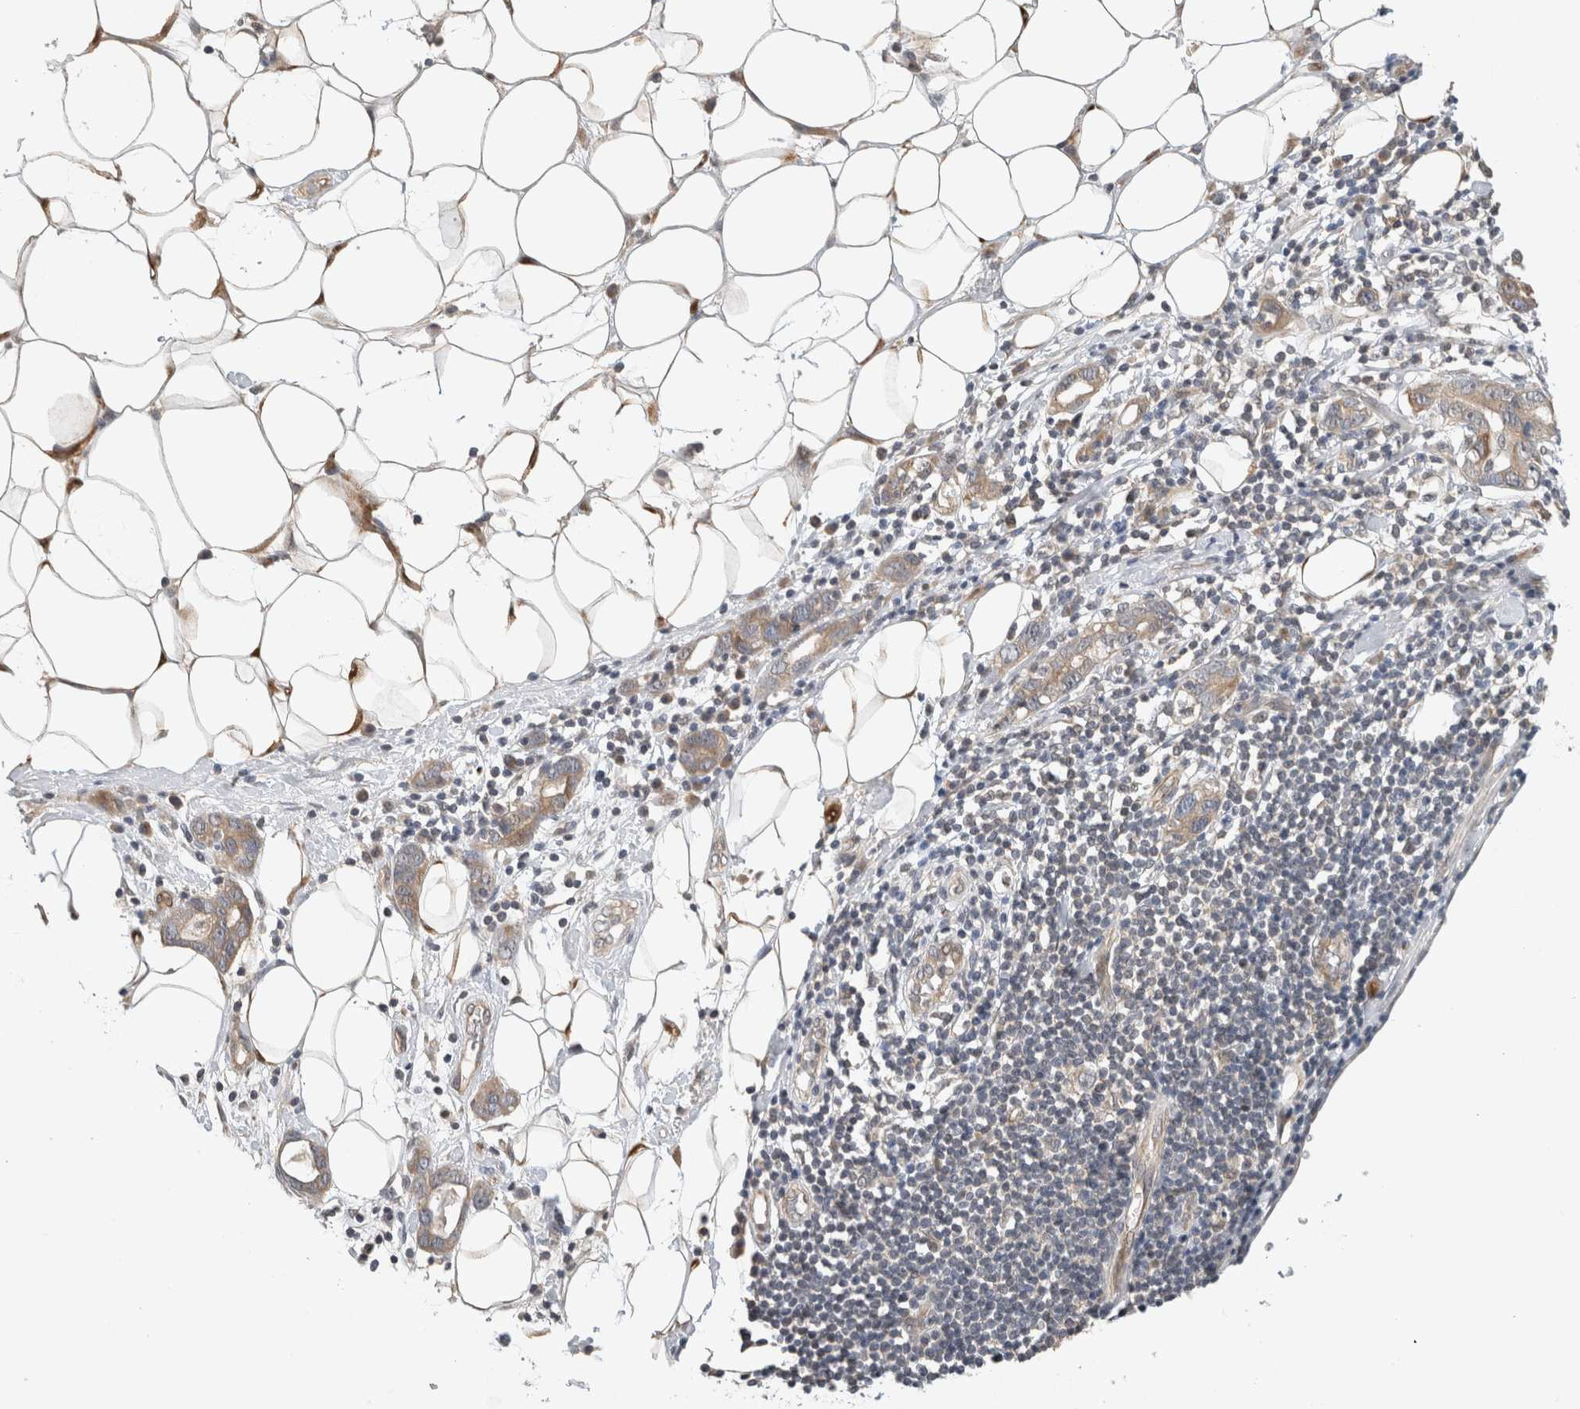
{"staining": {"intensity": "weak", "quantity": "<25%", "location": "cytoplasmic/membranous"}, "tissue": "stomach cancer", "cell_type": "Tumor cells", "image_type": "cancer", "snomed": [{"axis": "morphology", "description": "Adenocarcinoma, NOS"}, {"axis": "topography", "description": "Stomach, lower"}], "caption": "DAB (3,3'-diaminobenzidine) immunohistochemical staining of stomach cancer displays no significant expression in tumor cells. (DAB (3,3'-diaminobenzidine) IHC with hematoxylin counter stain).", "gene": "ERCC6L2", "patient": {"sex": "female", "age": 93}}